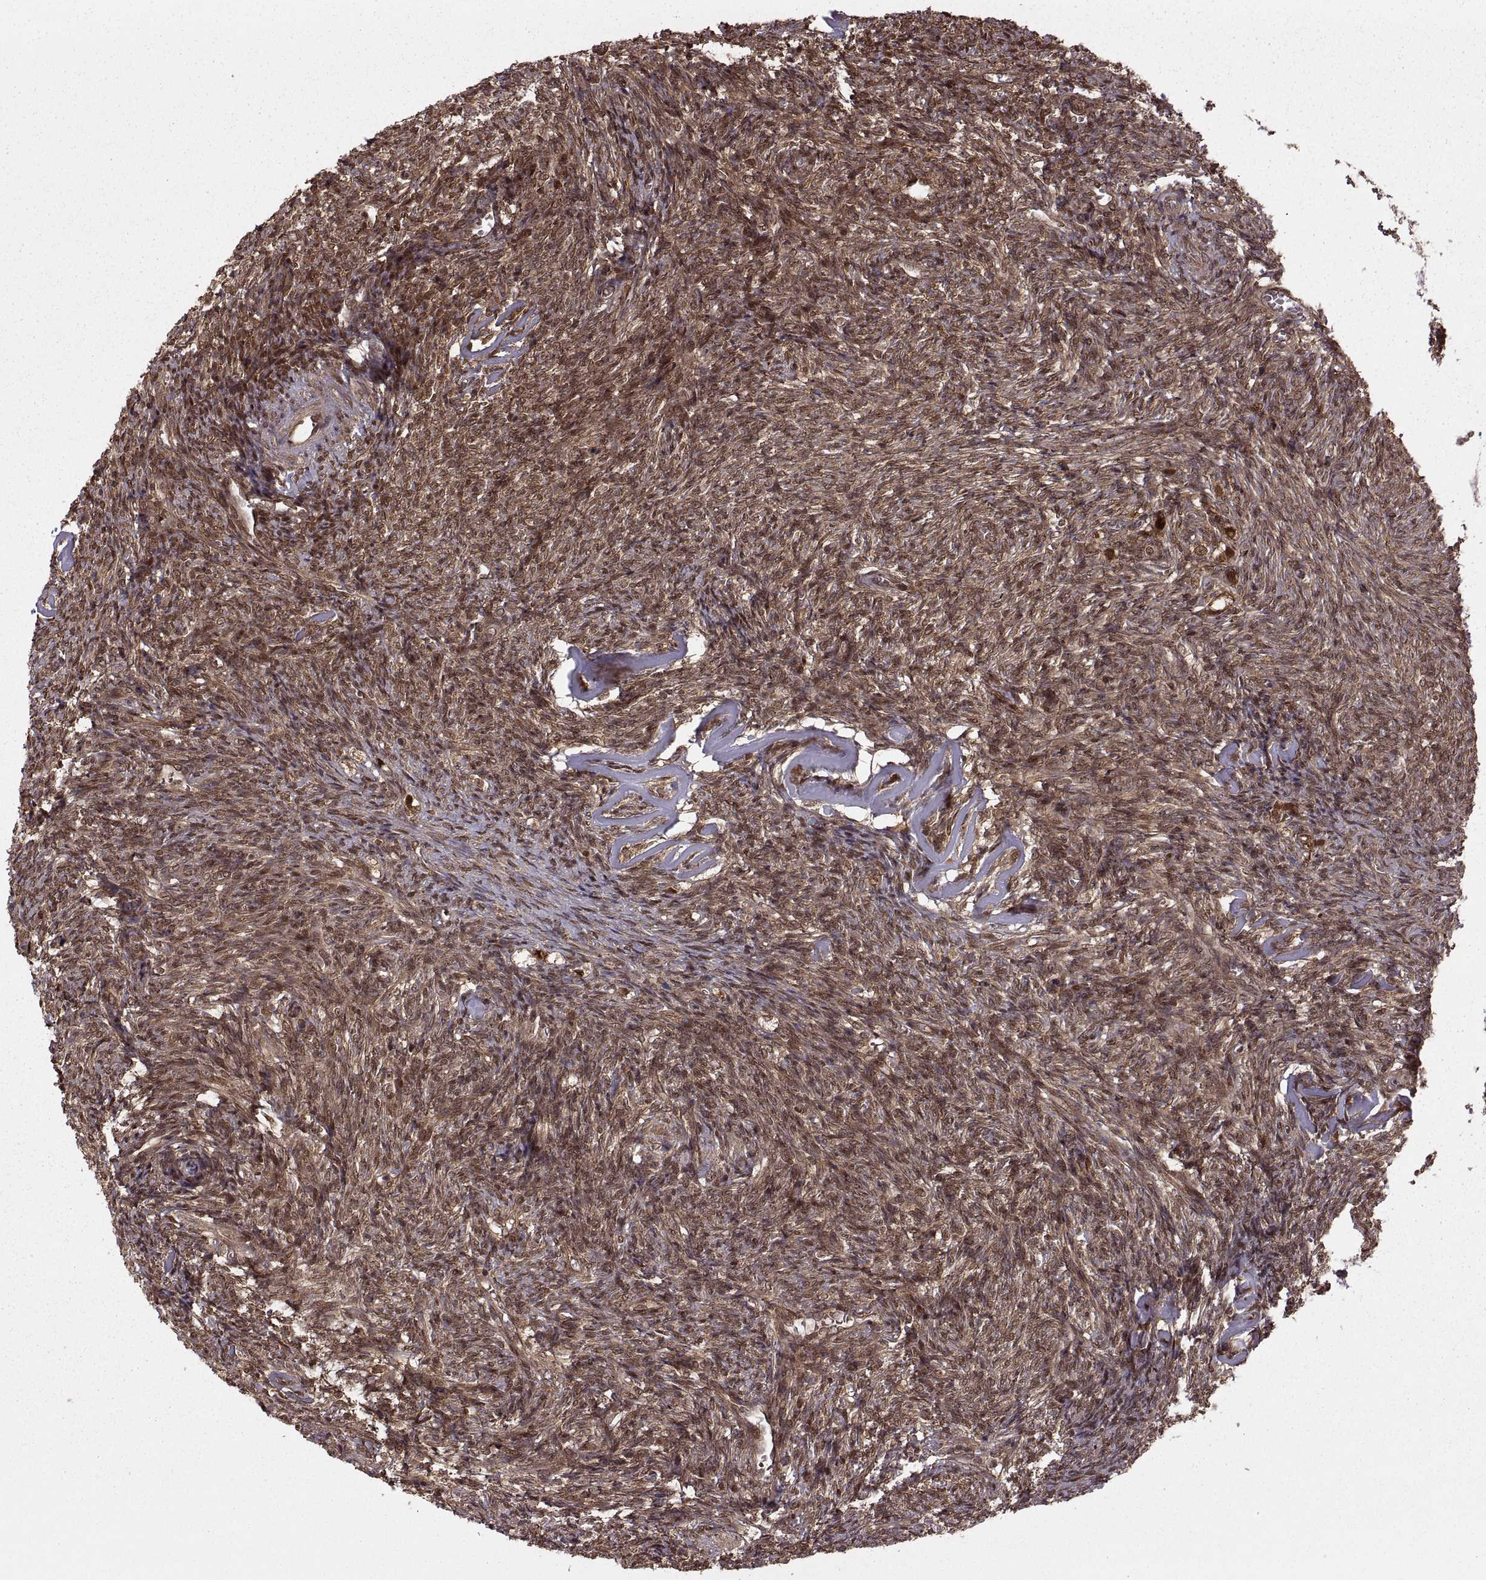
{"staining": {"intensity": "strong", "quantity": ">75%", "location": "cytoplasmic/membranous,nuclear"}, "tissue": "ovary", "cell_type": "Follicle cells", "image_type": "normal", "snomed": [{"axis": "morphology", "description": "Normal tissue, NOS"}, {"axis": "topography", "description": "Ovary"}], "caption": "Strong cytoplasmic/membranous,nuclear protein positivity is present in approximately >75% of follicle cells in ovary. (DAB IHC with brightfield microscopy, high magnification).", "gene": "DEDD", "patient": {"sex": "female", "age": 43}}